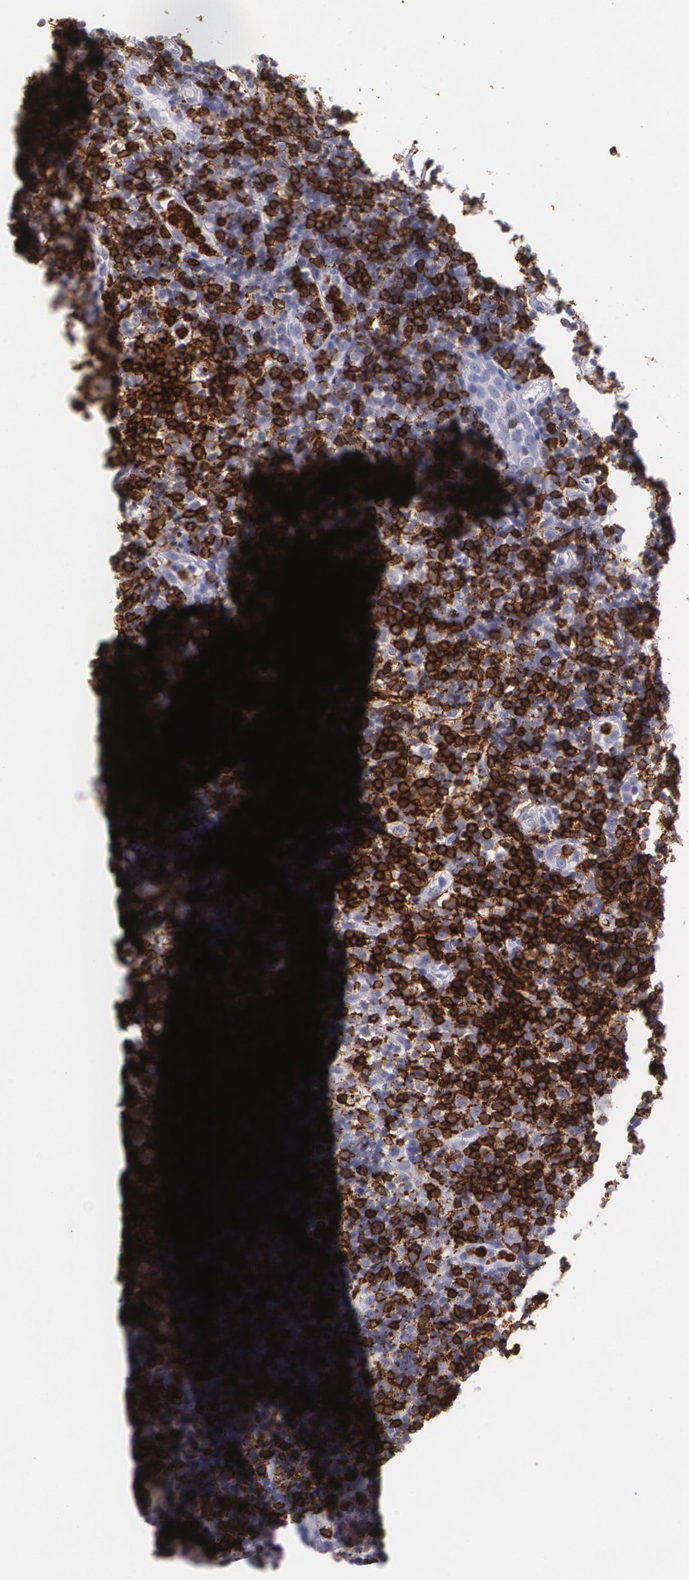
{"staining": {"intensity": "strong", "quantity": "25%-75%", "location": "nuclear"}, "tissue": "tonsil", "cell_type": "Germinal center cells", "image_type": "normal", "snomed": [{"axis": "morphology", "description": "Normal tissue, NOS"}, {"axis": "topography", "description": "Tonsil"}], "caption": "This photomicrograph reveals IHC staining of benign human tonsil, with high strong nuclear staining in approximately 25%-75% of germinal center cells.", "gene": "PTPRC", "patient": {"sex": "female", "age": 40}}